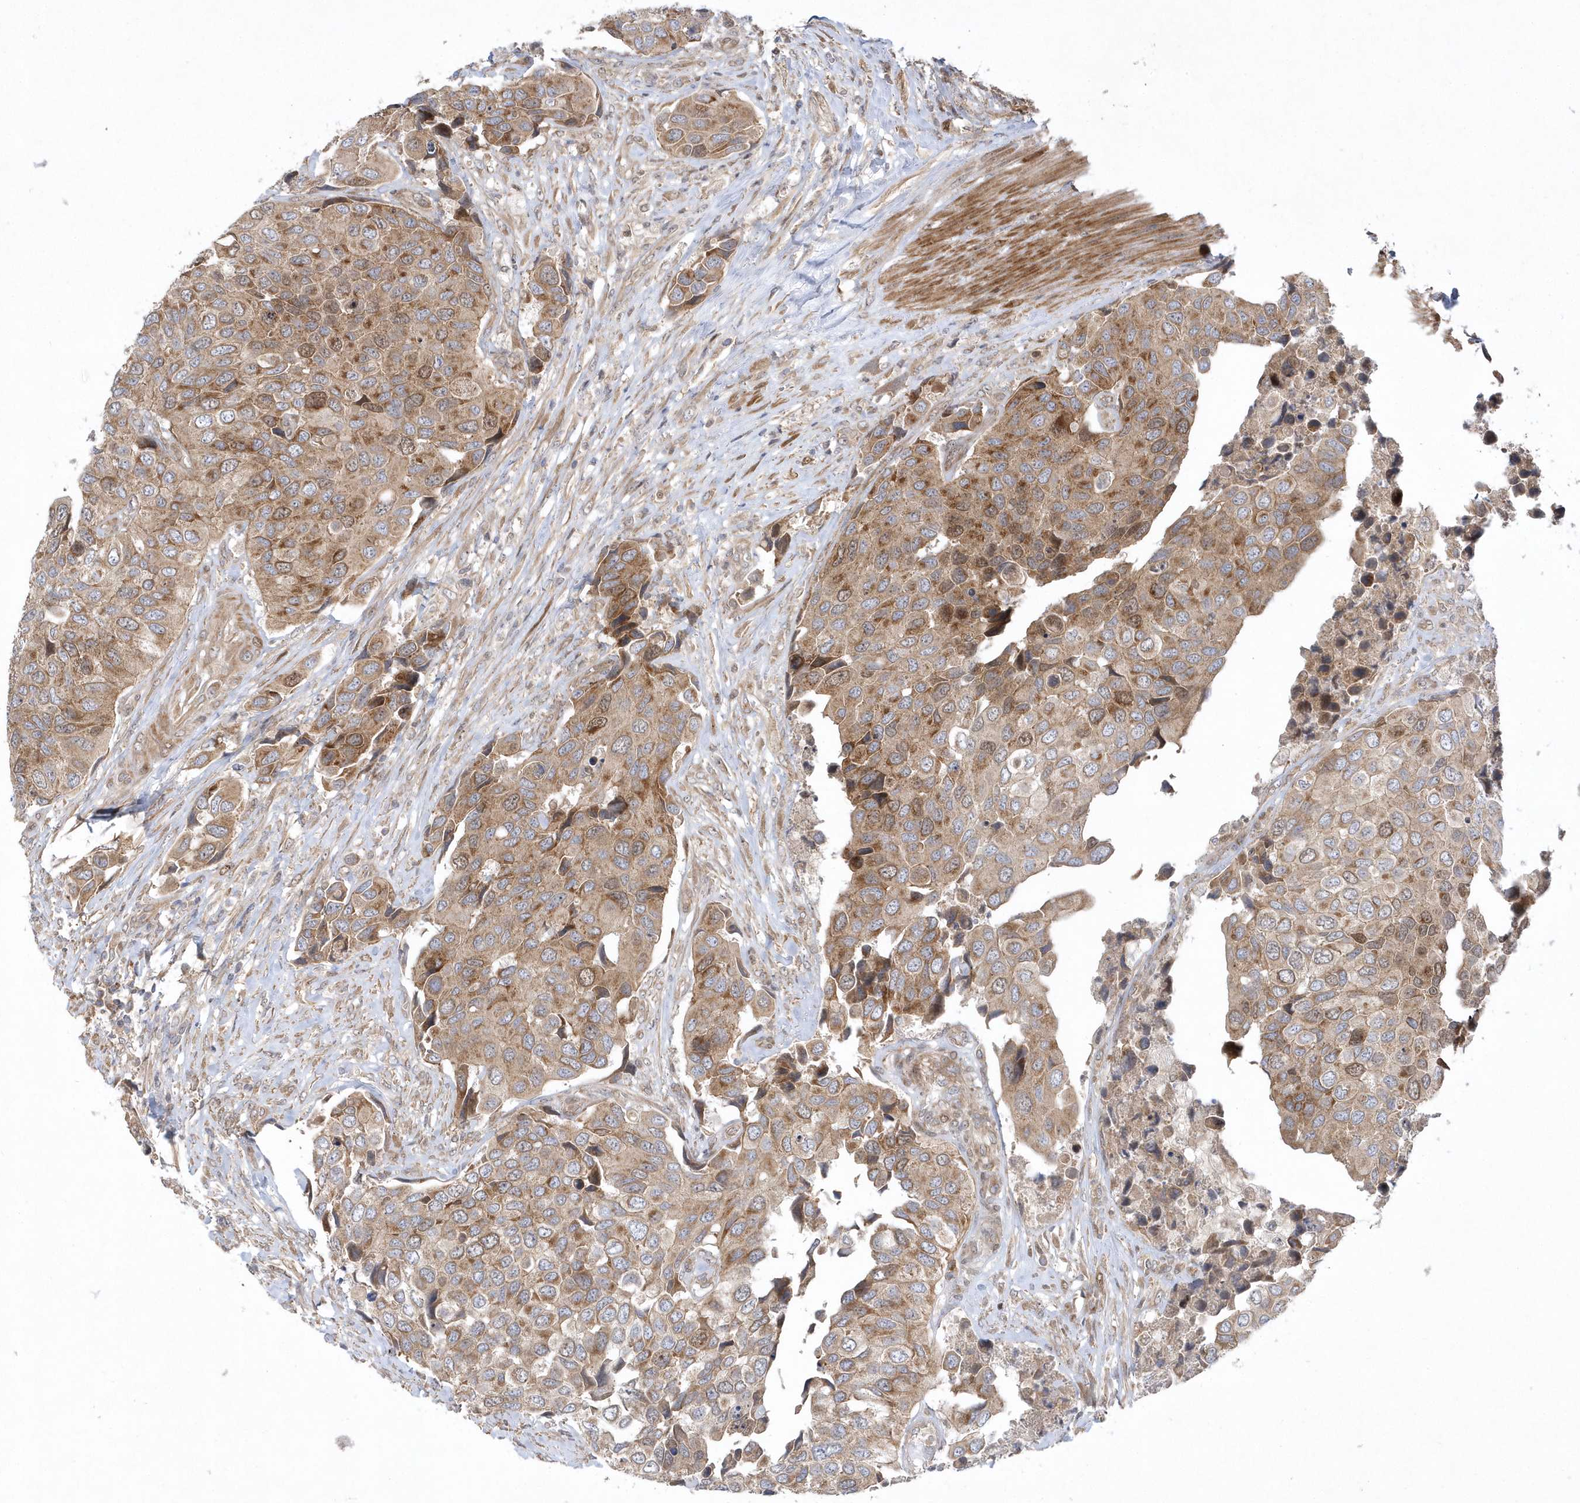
{"staining": {"intensity": "moderate", "quantity": ">75%", "location": "cytoplasmic/membranous,nuclear"}, "tissue": "urothelial cancer", "cell_type": "Tumor cells", "image_type": "cancer", "snomed": [{"axis": "morphology", "description": "Urothelial carcinoma, High grade"}, {"axis": "topography", "description": "Urinary bladder"}], "caption": "The histopathology image reveals staining of urothelial cancer, revealing moderate cytoplasmic/membranous and nuclear protein positivity (brown color) within tumor cells.", "gene": "MXI1", "patient": {"sex": "male", "age": 74}}